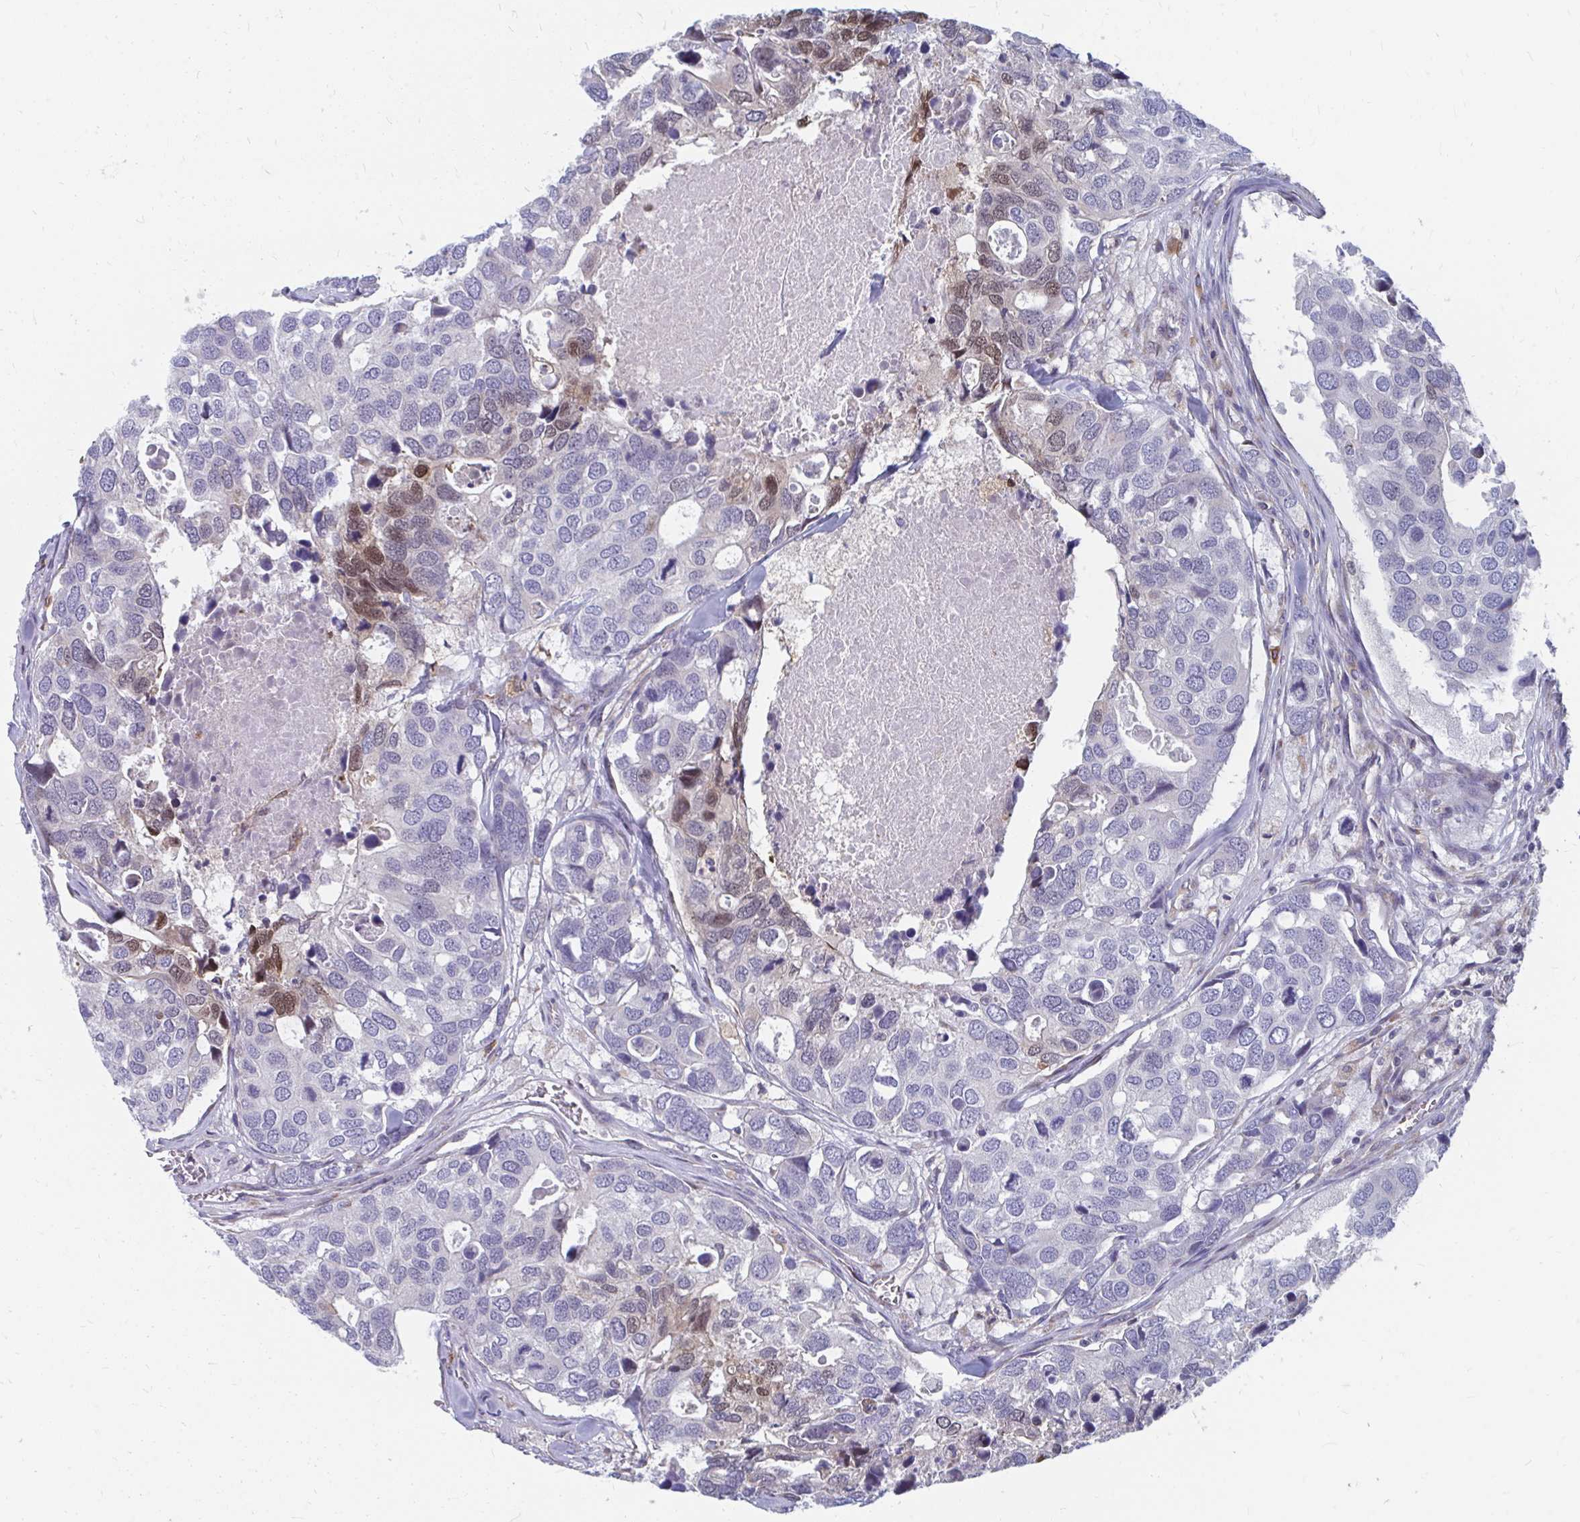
{"staining": {"intensity": "moderate", "quantity": "<25%", "location": "nuclear"}, "tissue": "breast cancer", "cell_type": "Tumor cells", "image_type": "cancer", "snomed": [{"axis": "morphology", "description": "Duct carcinoma"}, {"axis": "topography", "description": "Breast"}], "caption": "IHC (DAB (3,3'-diaminobenzidine)) staining of human breast cancer (intraductal carcinoma) demonstrates moderate nuclear protein staining in about <25% of tumor cells. The staining was performed using DAB (3,3'-diaminobenzidine) to visualize the protein expression in brown, while the nuclei were stained in blue with hematoxylin (Magnification: 20x).", "gene": "PABIR3", "patient": {"sex": "female", "age": 83}}